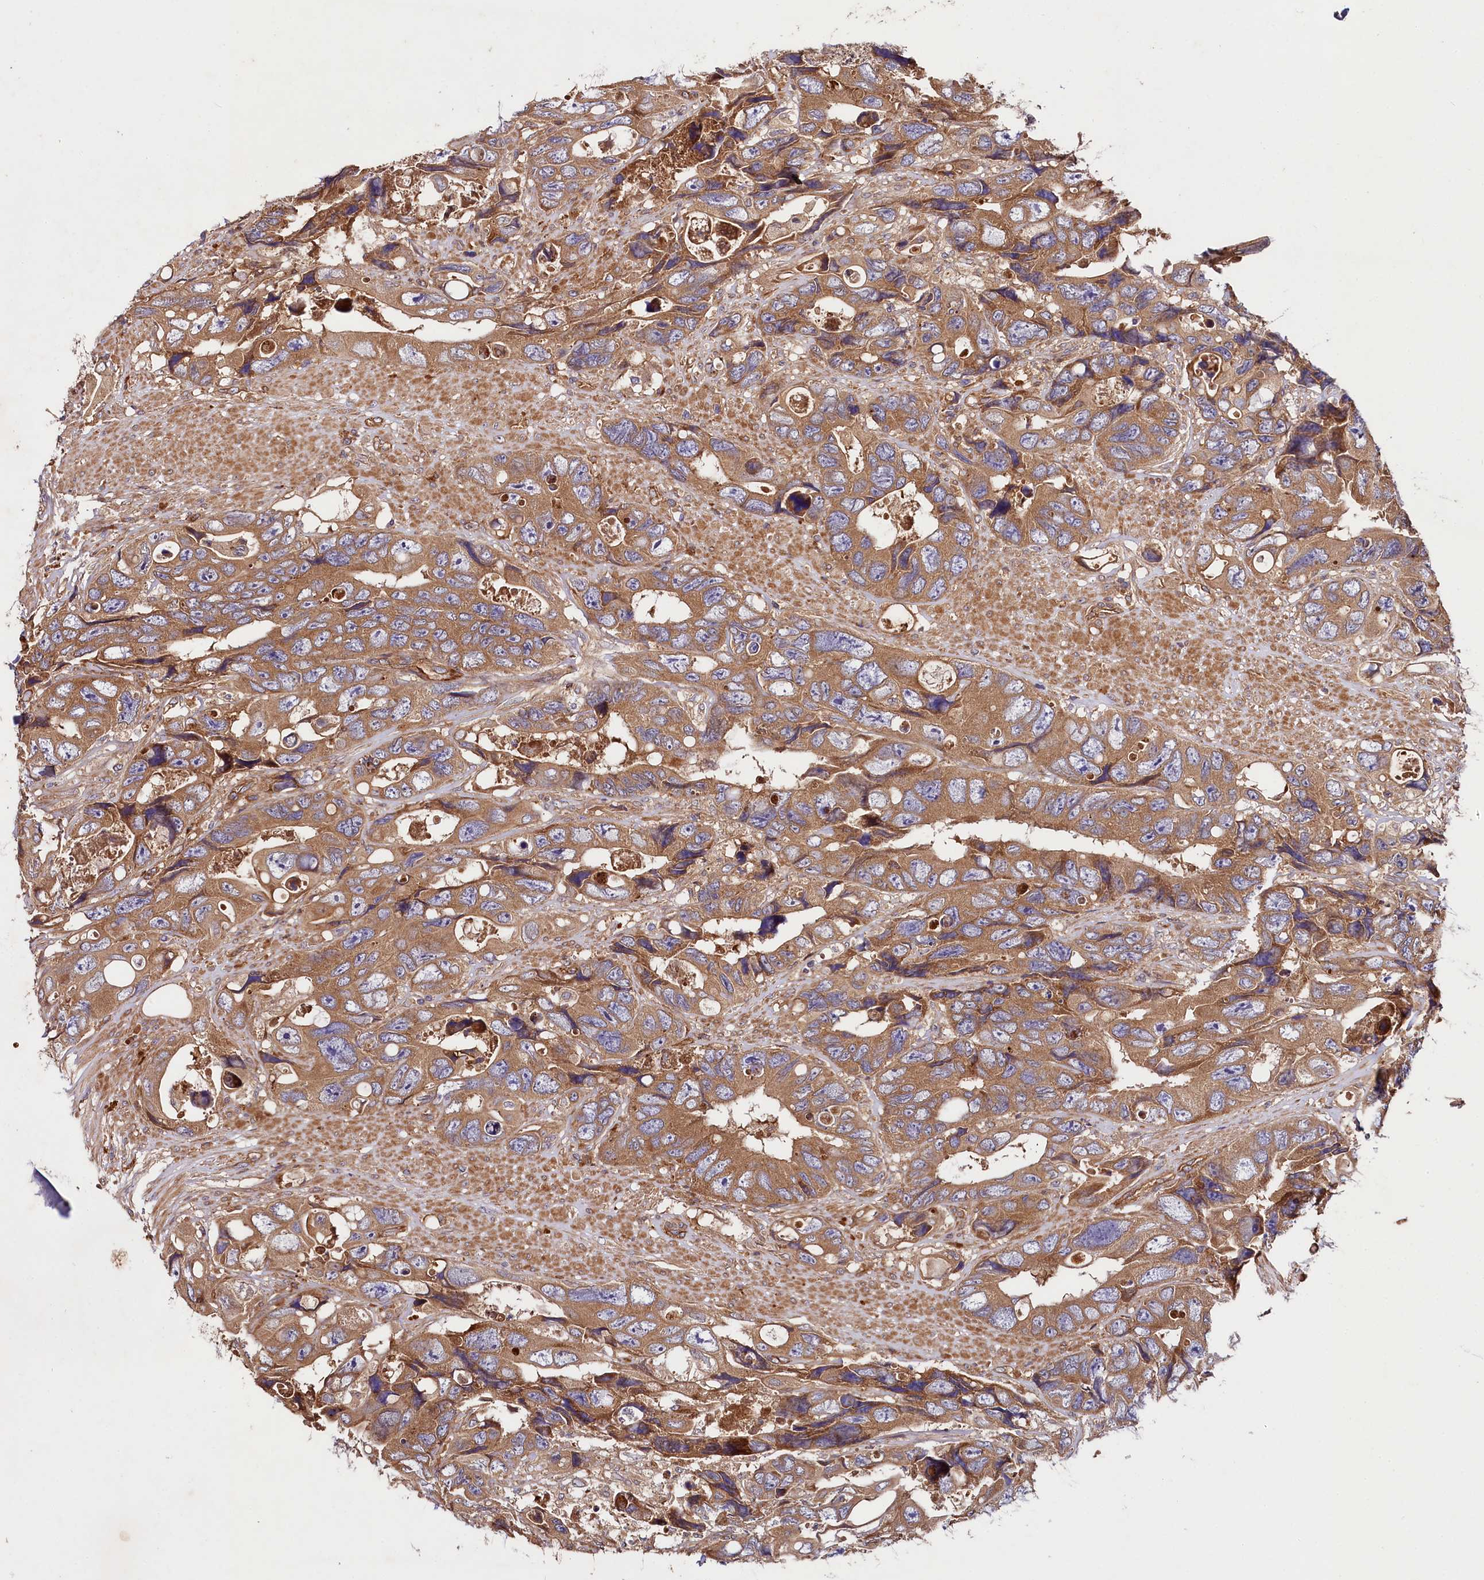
{"staining": {"intensity": "moderate", "quantity": ">75%", "location": "cytoplasmic/membranous"}, "tissue": "colorectal cancer", "cell_type": "Tumor cells", "image_type": "cancer", "snomed": [{"axis": "morphology", "description": "Adenocarcinoma, NOS"}, {"axis": "topography", "description": "Rectum"}], "caption": "High-power microscopy captured an IHC histopathology image of adenocarcinoma (colorectal), revealing moderate cytoplasmic/membranous staining in about >75% of tumor cells.", "gene": "CEP295", "patient": {"sex": "male", "age": 57}}